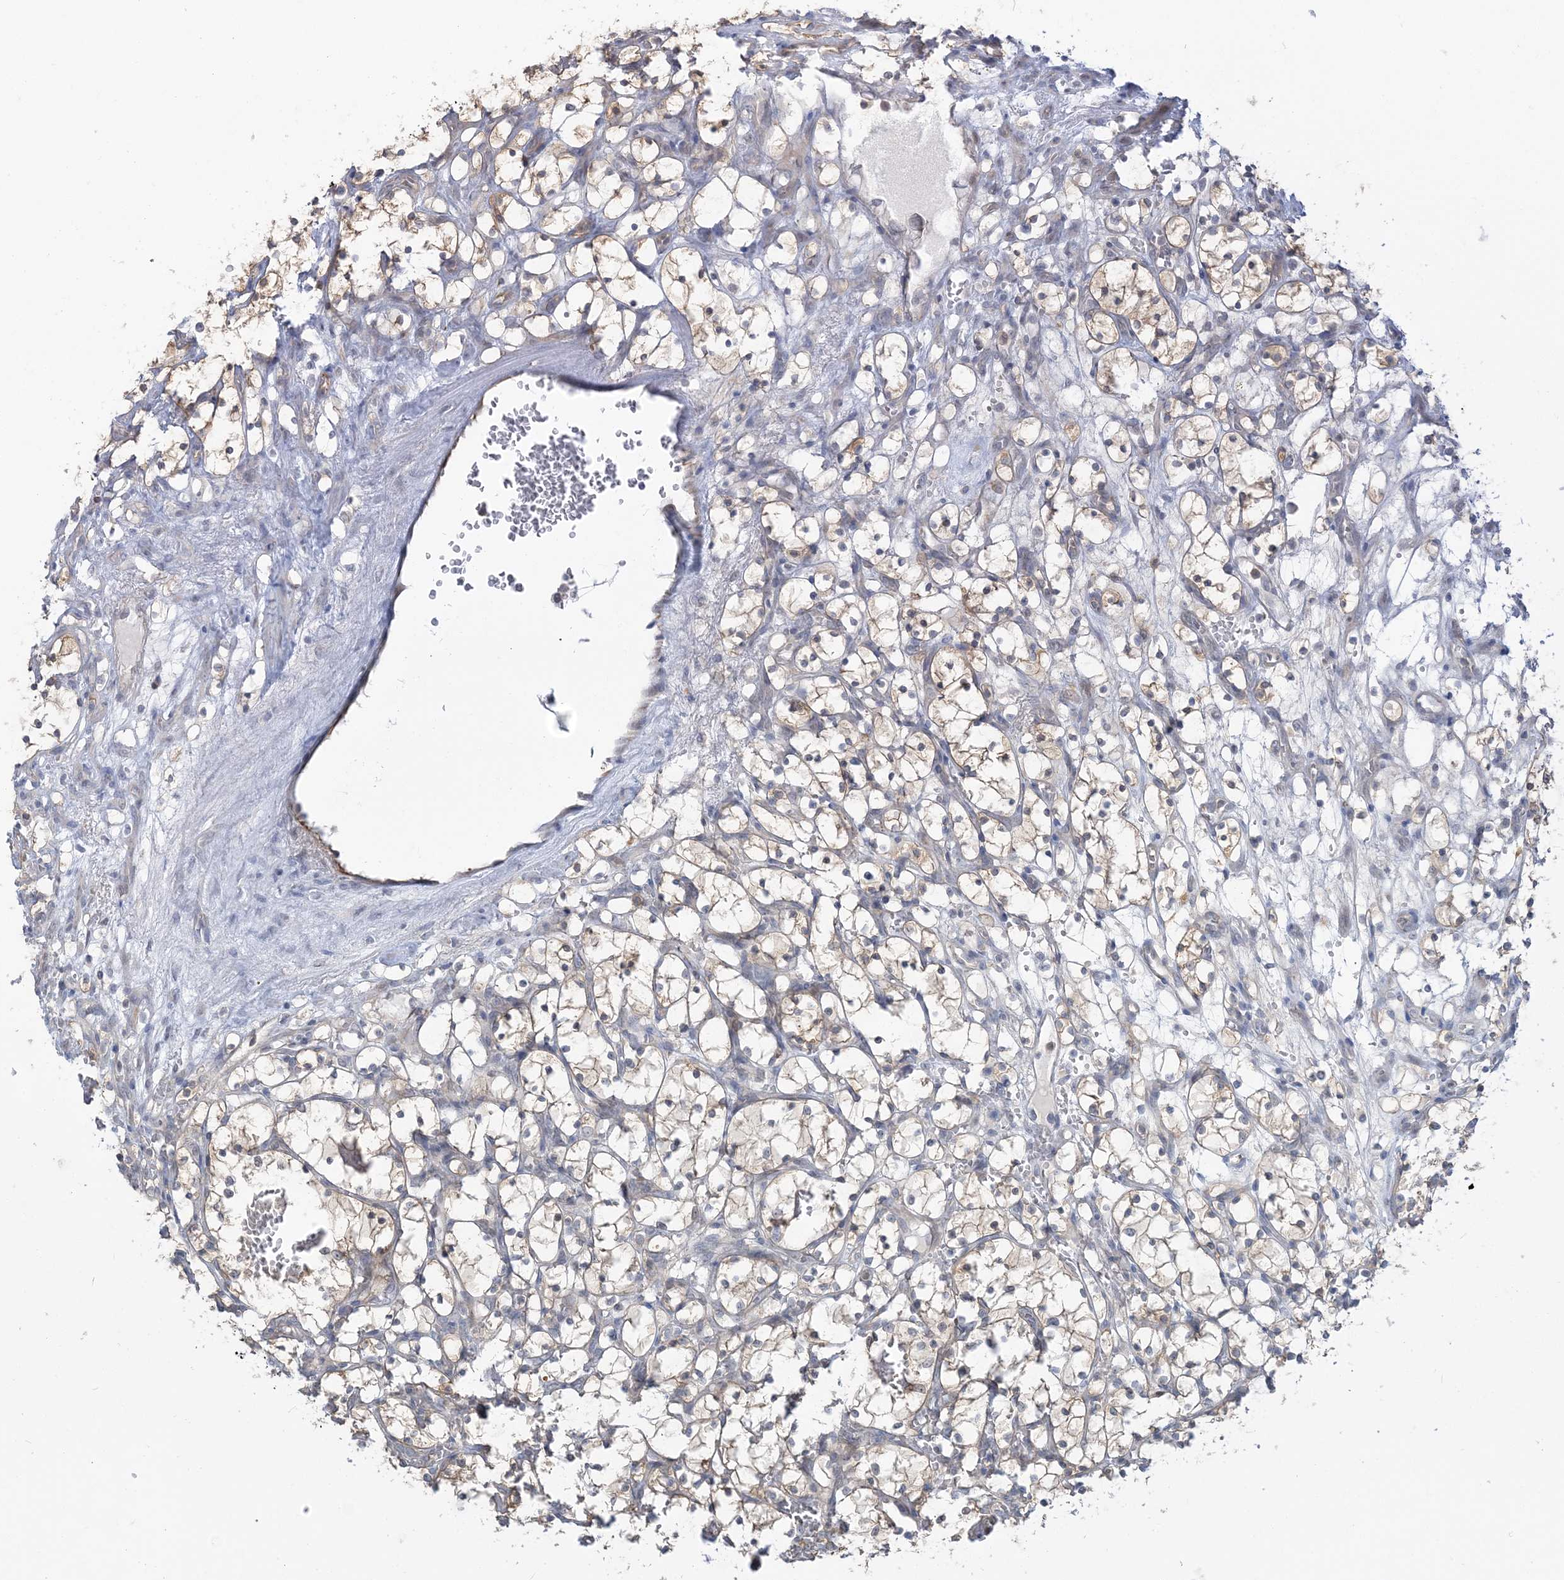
{"staining": {"intensity": "moderate", "quantity": "<25%", "location": "cytoplasmic/membranous"}, "tissue": "renal cancer", "cell_type": "Tumor cells", "image_type": "cancer", "snomed": [{"axis": "morphology", "description": "Adenocarcinoma, NOS"}, {"axis": "topography", "description": "Kidney"}], "caption": "Renal cancer stained with a brown dye displays moderate cytoplasmic/membranous positive expression in about <25% of tumor cells.", "gene": "THADA", "patient": {"sex": "female", "age": 69}}